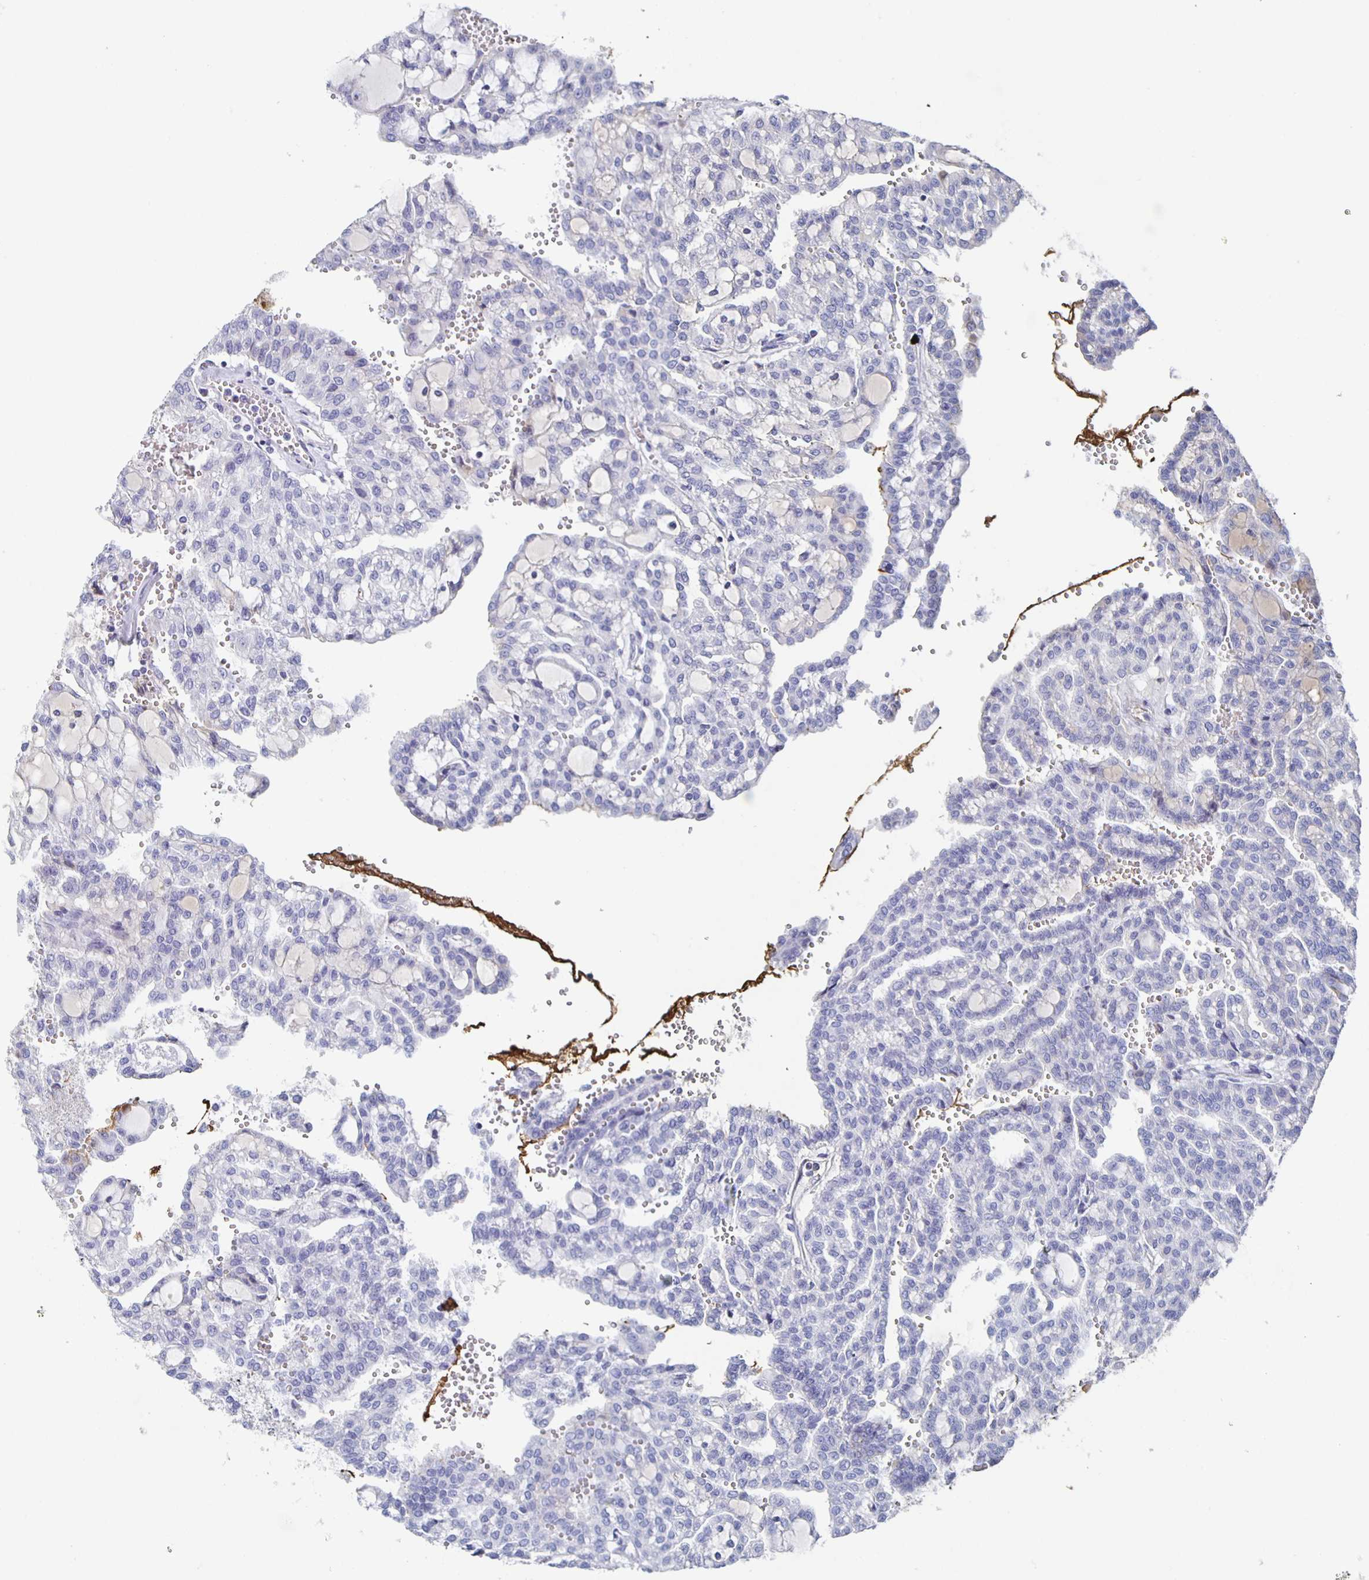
{"staining": {"intensity": "negative", "quantity": "none", "location": "none"}, "tissue": "renal cancer", "cell_type": "Tumor cells", "image_type": "cancer", "snomed": [{"axis": "morphology", "description": "Adenocarcinoma, NOS"}, {"axis": "topography", "description": "Kidney"}], "caption": "Renal cancer was stained to show a protein in brown. There is no significant staining in tumor cells.", "gene": "FGA", "patient": {"sex": "male", "age": 63}}